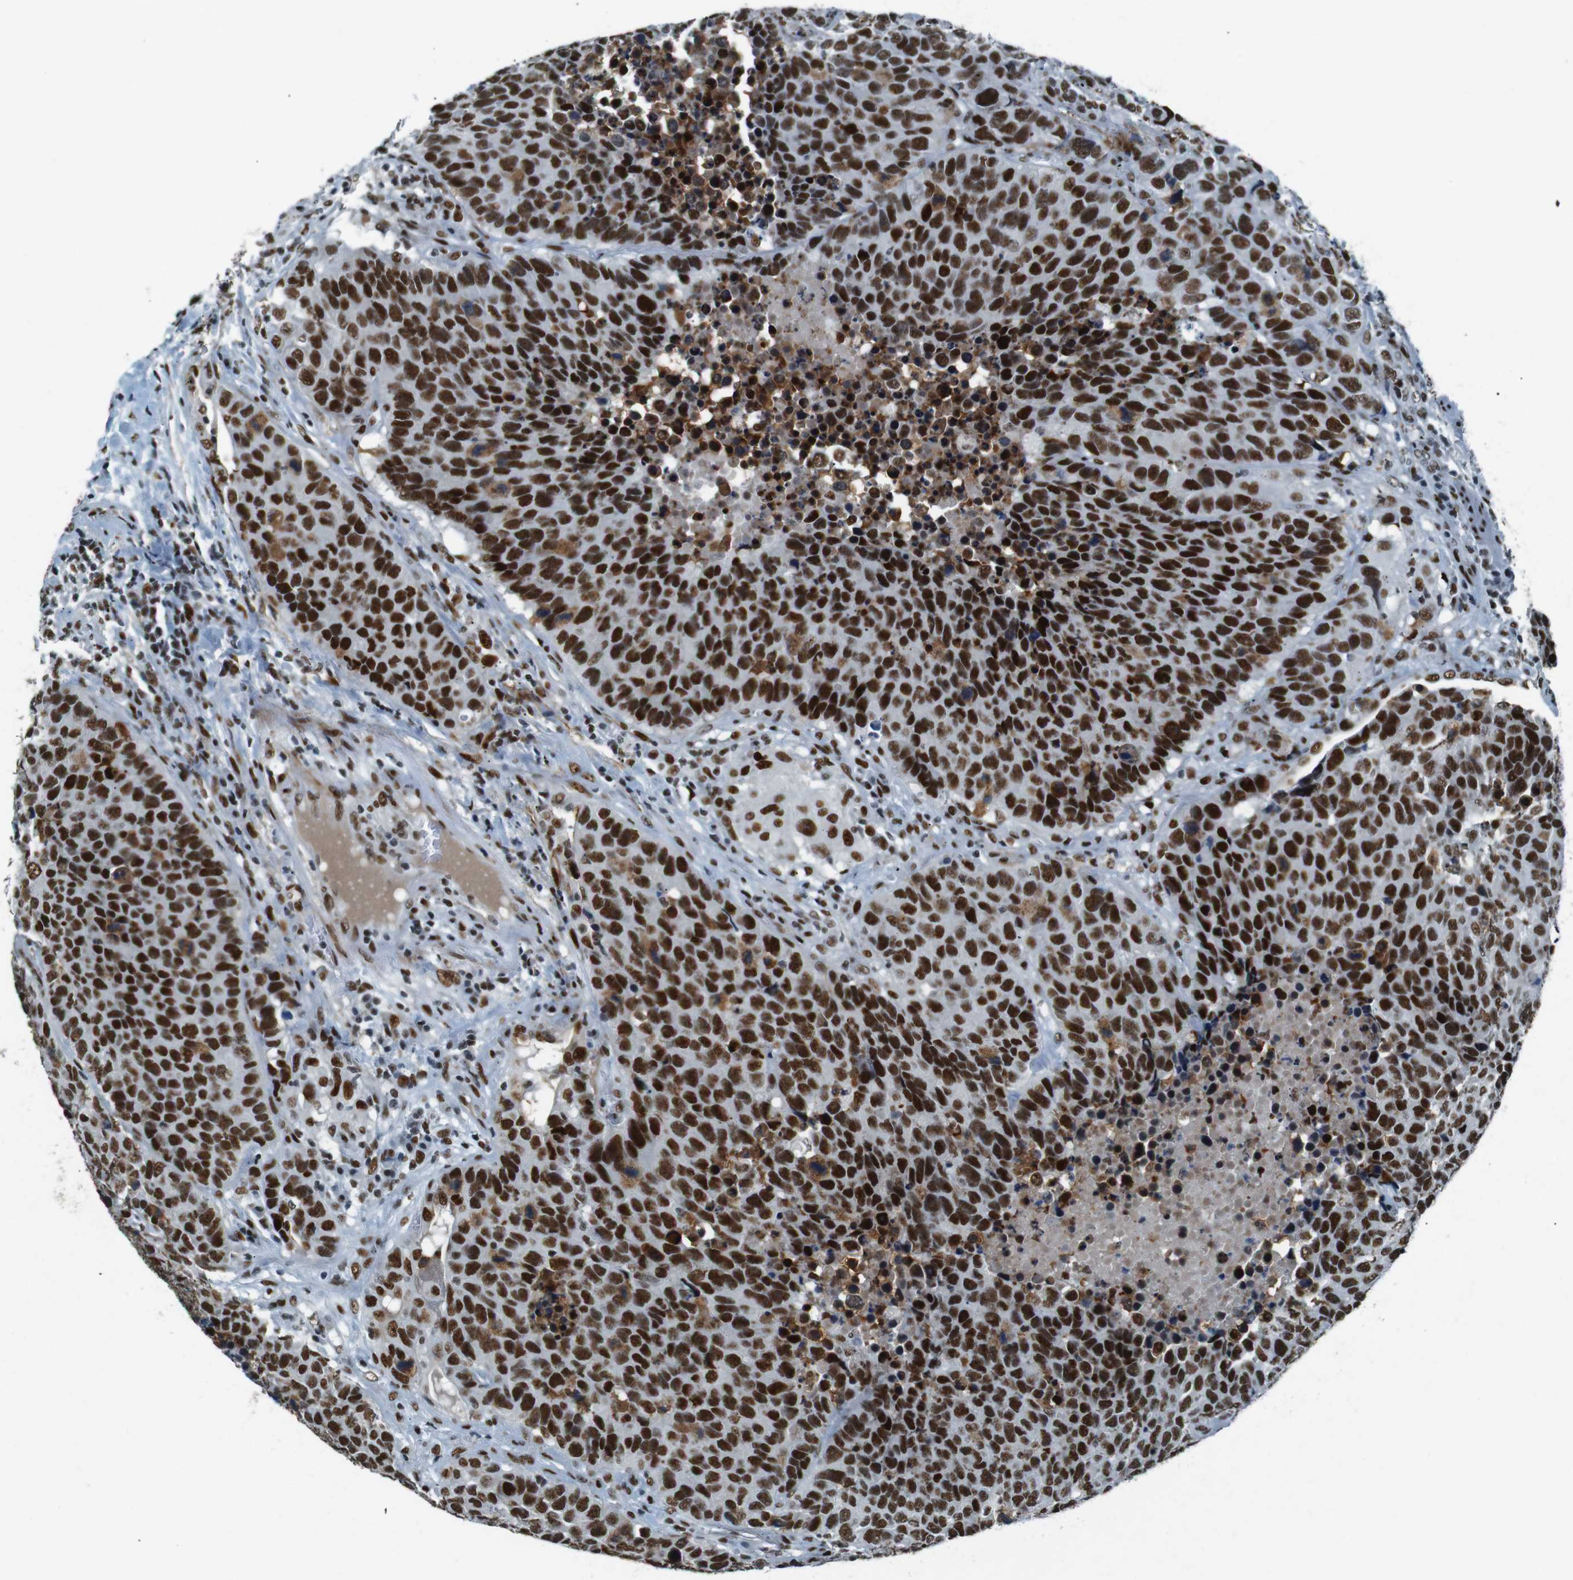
{"staining": {"intensity": "strong", "quantity": ">75%", "location": "nuclear"}, "tissue": "carcinoid", "cell_type": "Tumor cells", "image_type": "cancer", "snomed": [{"axis": "morphology", "description": "Carcinoid, malignant, NOS"}, {"axis": "topography", "description": "Lung"}], "caption": "DAB immunohistochemical staining of human carcinoid (malignant) shows strong nuclear protein staining in about >75% of tumor cells.", "gene": "HEXIM1", "patient": {"sex": "male", "age": 60}}